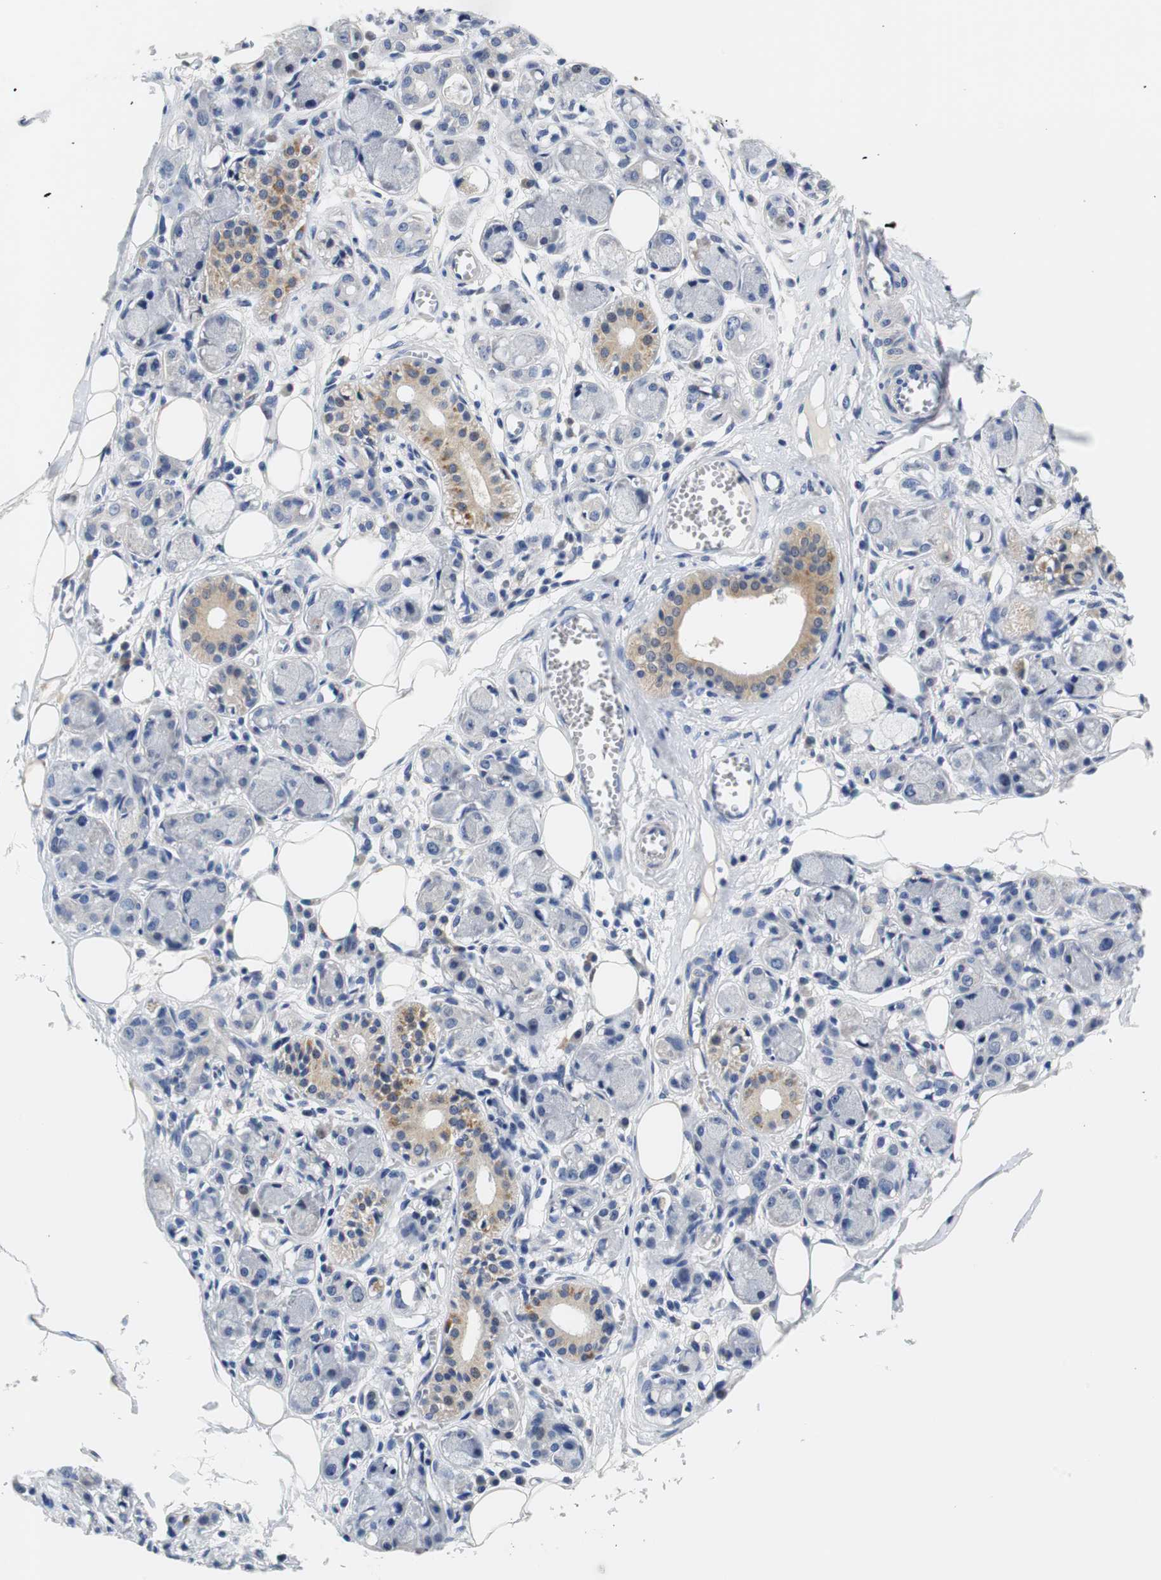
{"staining": {"intensity": "negative", "quantity": "none", "location": "none"}, "tissue": "adipose tissue", "cell_type": "Adipocytes", "image_type": "normal", "snomed": [{"axis": "morphology", "description": "Normal tissue, NOS"}, {"axis": "morphology", "description": "Inflammation, NOS"}, {"axis": "topography", "description": "Vascular tissue"}, {"axis": "topography", "description": "Salivary gland"}], "caption": "A high-resolution image shows IHC staining of unremarkable adipose tissue, which shows no significant staining in adipocytes.", "gene": "PCK1", "patient": {"sex": "female", "age": 75}}